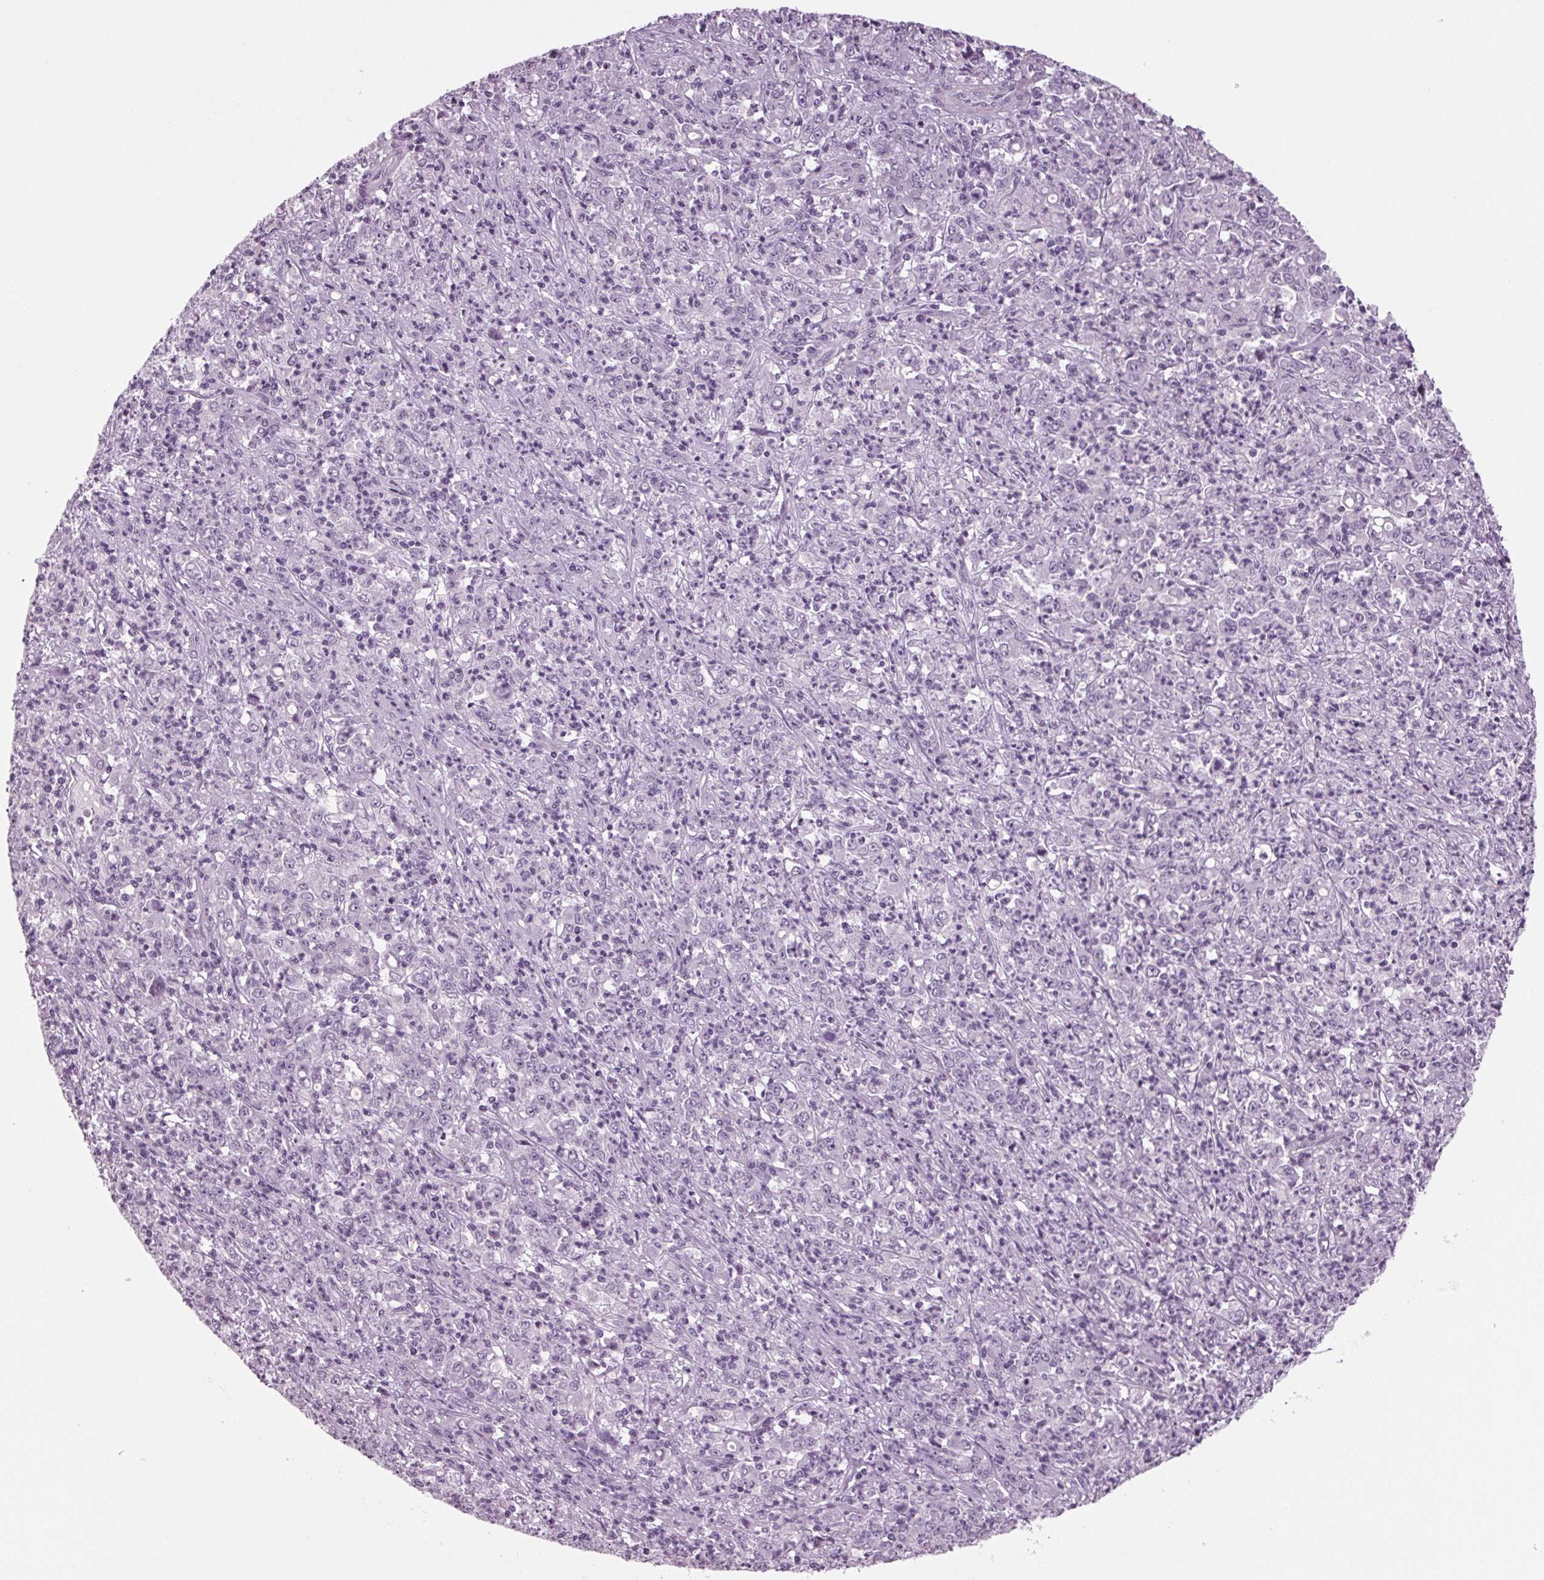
{"staining": {"intensity": "negative", "quantity": "none", "location": "none"}, "tissue": "stomach cancer", "cell_type": "Tumor cells", "image_type": "cancer", "snomed": [{"axis": "morphology", "description": "Adenocarcinoma, NOS"}, {"axis": "topography", "description": "Stomach, lower"}], "caption": "Immunohistochemistry (IHC) of human stomach adenocarcinoma displays no staining in tumor cells. (Brightfield microscopy of DAB (3,3'-diaminobenzidine) immunohistochemistry (IHC) at high magnification).", "gene": "BHLHE22", "patient": {"sex": "female", "age": 71}}